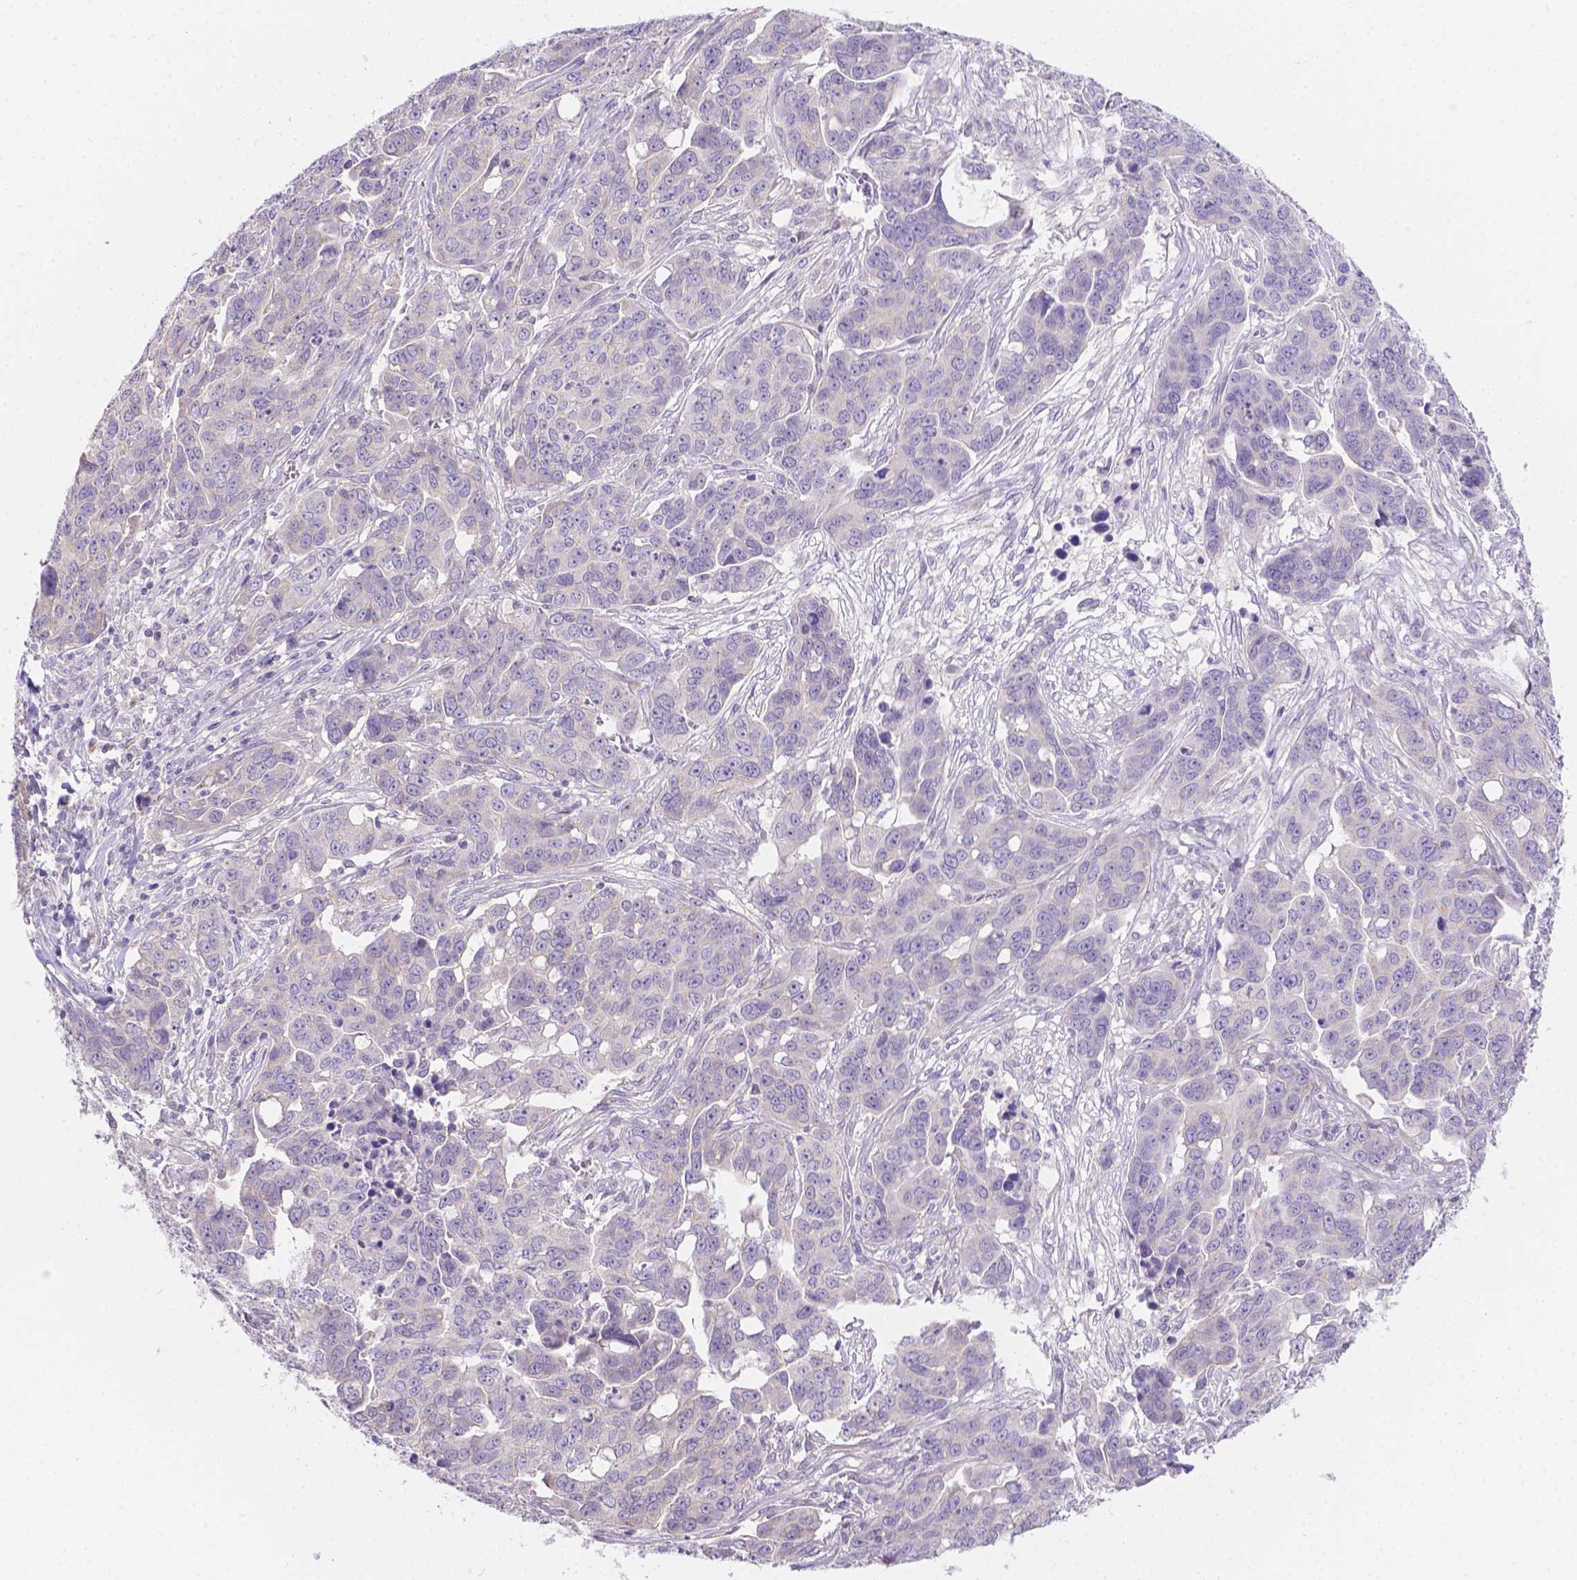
{"staining": {"intensity": "negative", "quantity": "none", "location": "none"}, "tissue": "ovarian cancer", "cell_type": "Tumor cells", "image_type": "cancer", "snomed": [{"axis": "morphology", "description": "Carcinoma, endometroid"}, {"axis": "topography", "description": "Ovary"}], "caption": "This is an immunohistochemistry (IHC) image of human ovarian endometroid carcinoma. There is no positivity in tumor cells.", "gene": "CD96", "patient": {"sex": "female", "age": 78}}